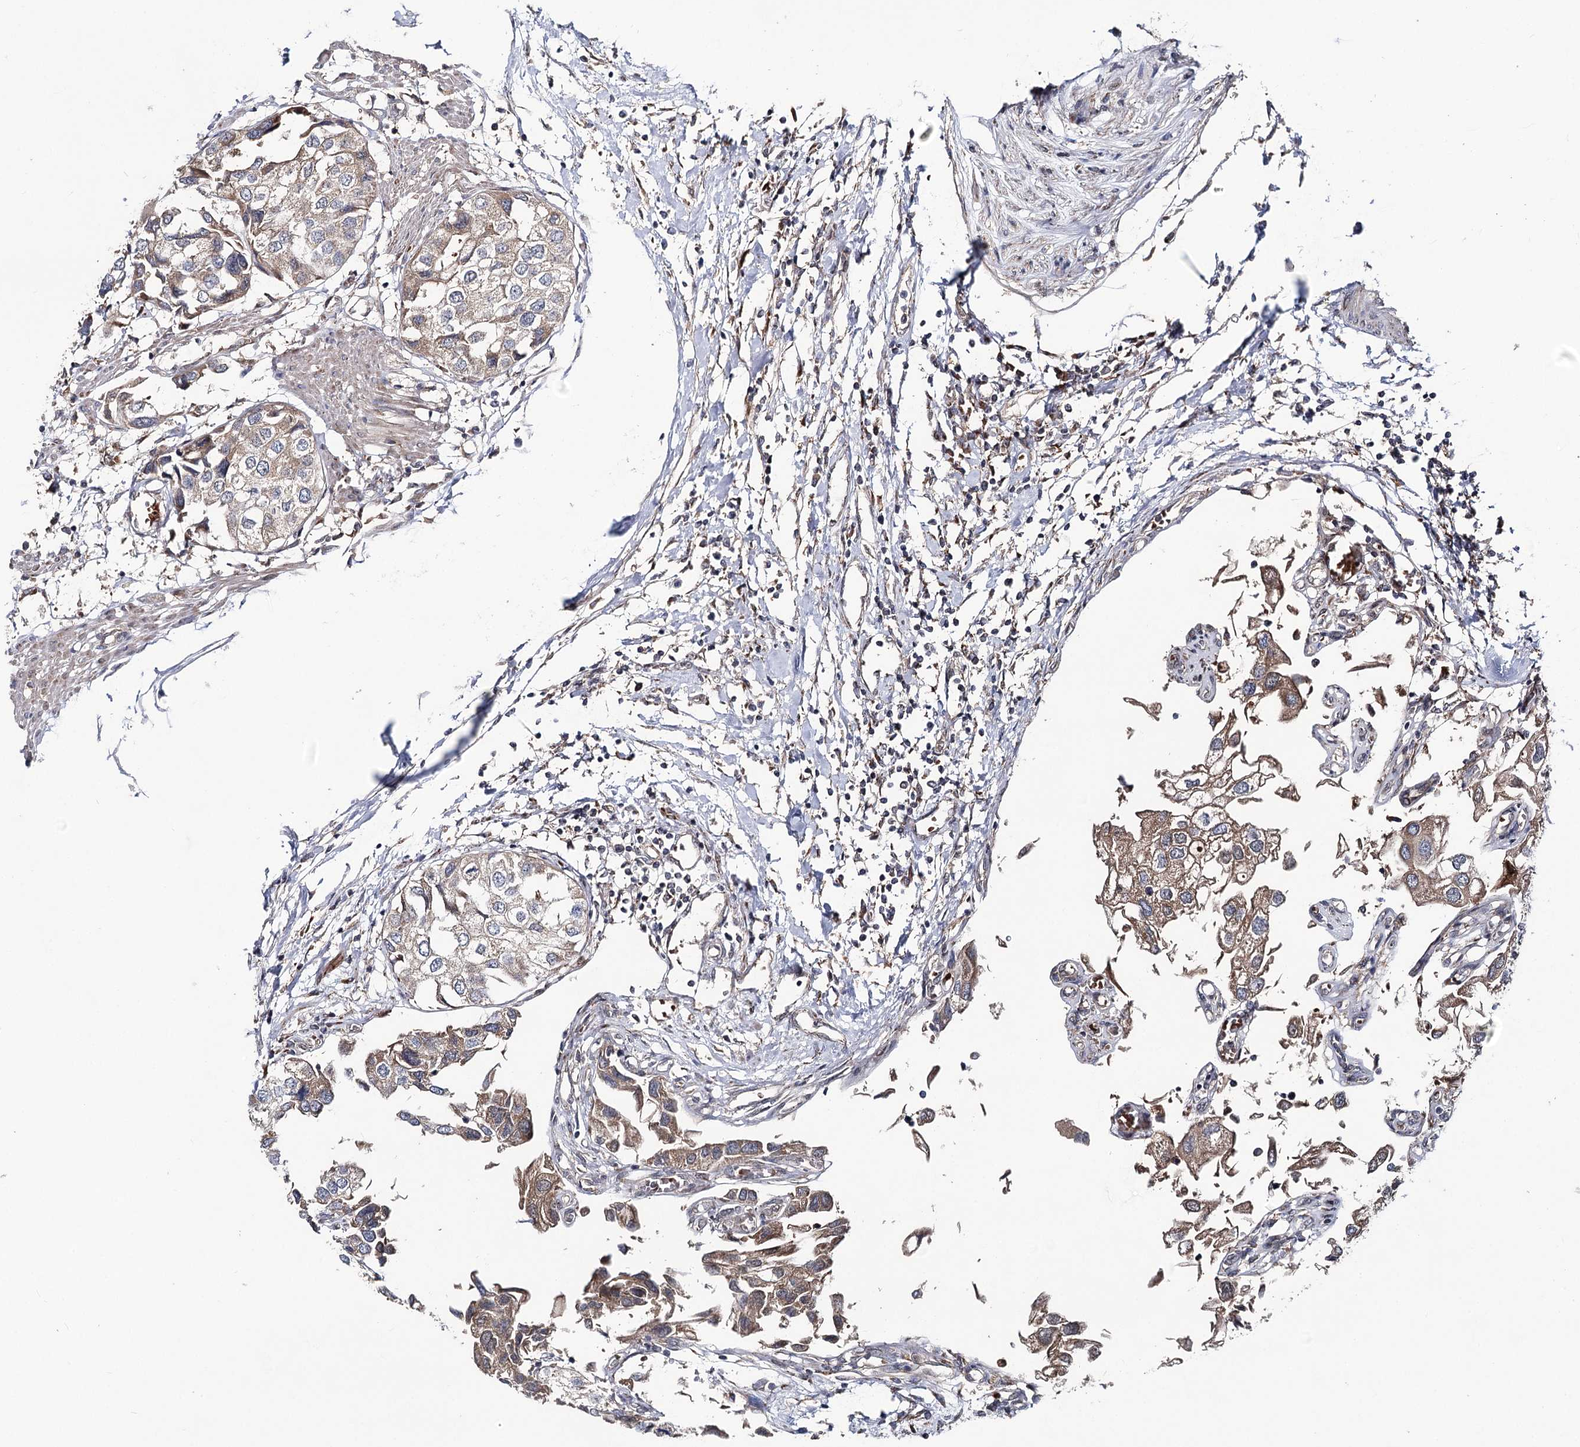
{"staining": {"intensity": "moderate", "quantity": "25%-75%", "location": "cytoplasmic/membranous"}, "tissue": "urothelial cancer", "cell_type": "Tumor cells", "image_type": "cancer", "snomed": [{"axis": "morphology", "description": "Urothelial carcinoma, High grade"}, {"axis": "topography", "description": "Urinary bladder"}], "caption": "Urothelial cancer stained for a protein (brown) exhibits moderate cytoplasmic/membranous positive expression in about 25%-75% of tumor cells.", "gene": "MSANTD2", "patient": {"sex": "male", "age": 64}}